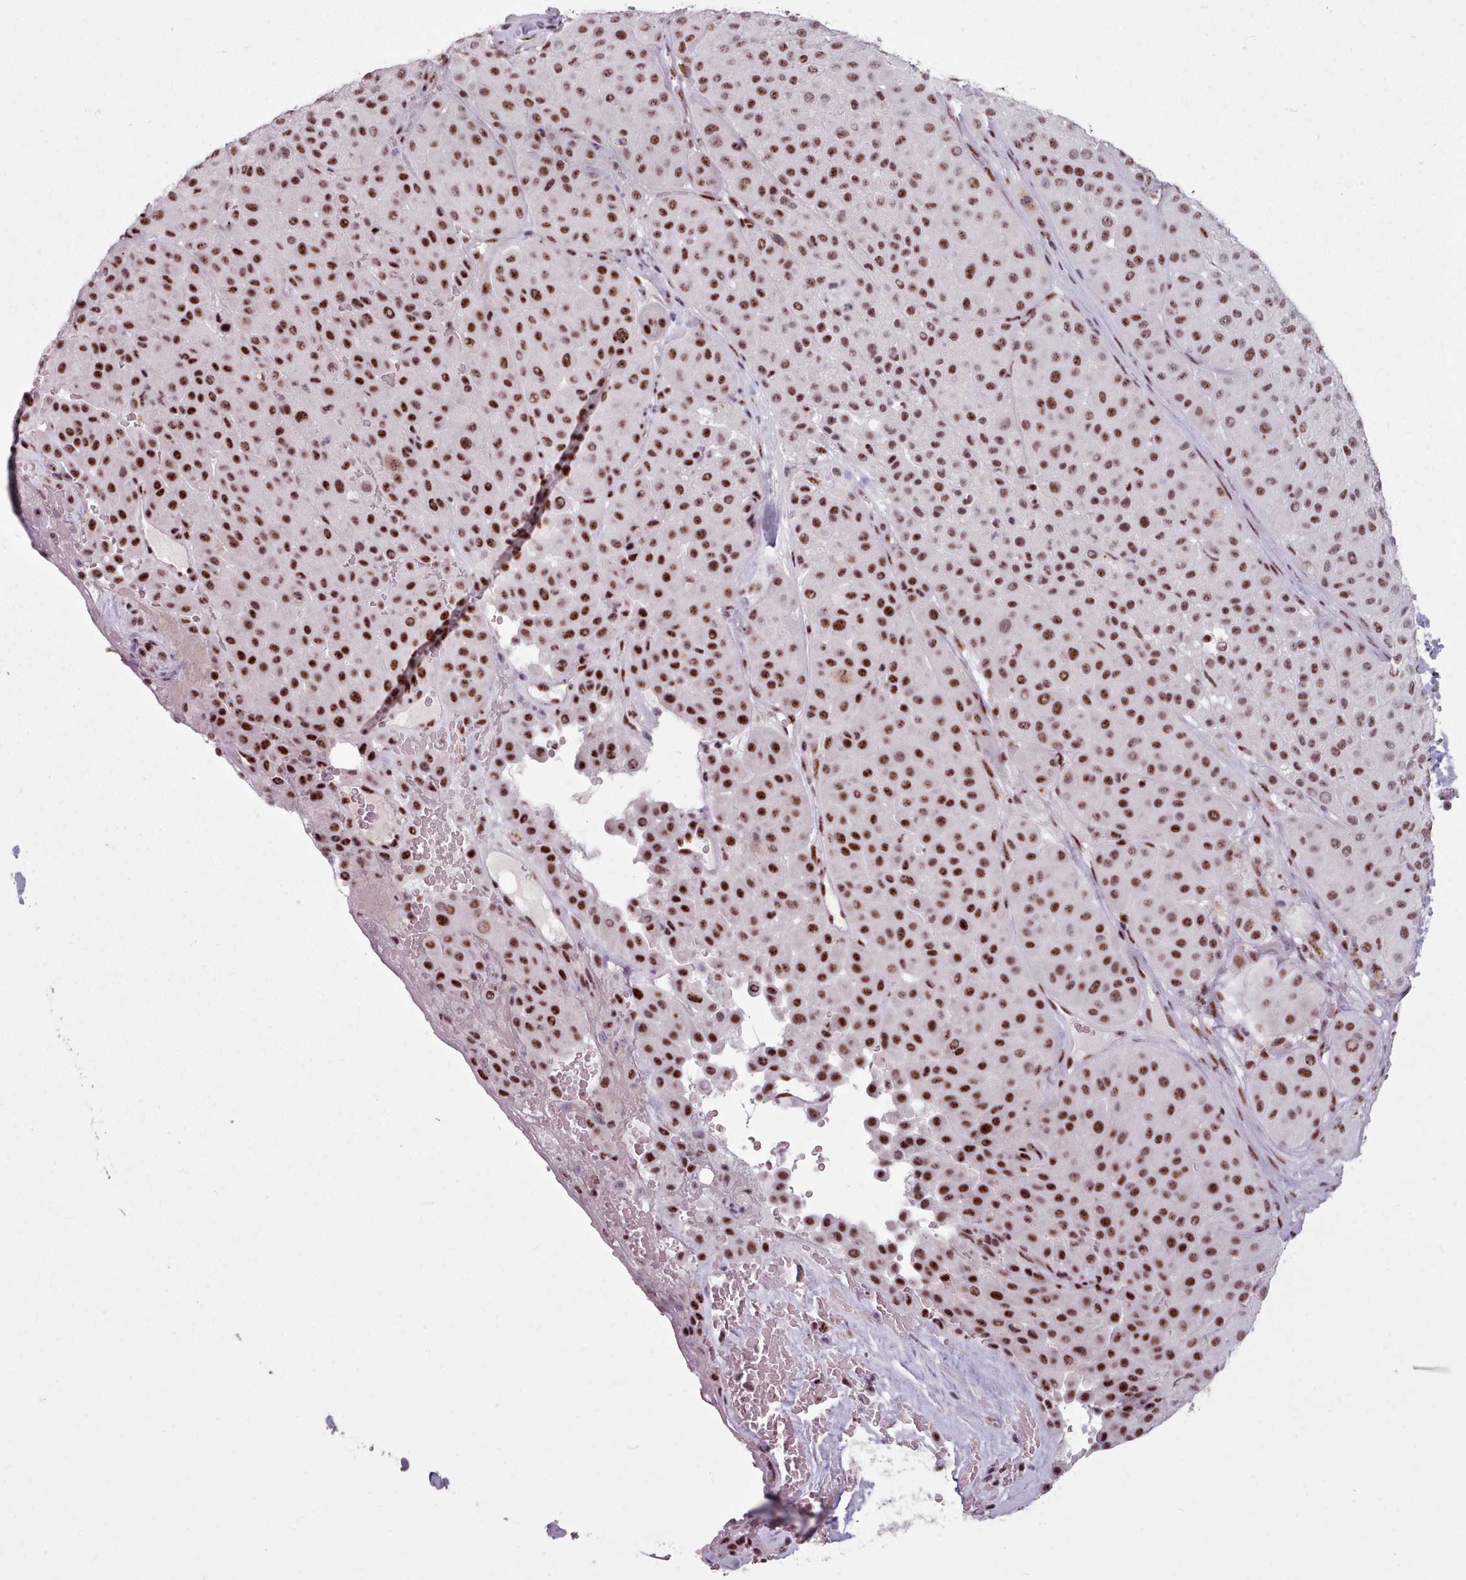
{"staining": {"intensity": "strong", "quantity": ">75%", "location": "nuclear"}, "tissue": "melanoma", "cell_type": "Tumor cells", "image_type": "cancer", "snomed": [{"axis": "morphology", "description": "Malignant melanoma, Metastatic site"}, {"axis": "topography", "description": "Smooth muscle"}], "caption": "Strong nuclear expression for a protein is identified in about >75% of tumor cells of melanoma using immunohistochemistry (IHC).", "gene": "SRRM1", "patient": {"sex": "male", "age": 41}}